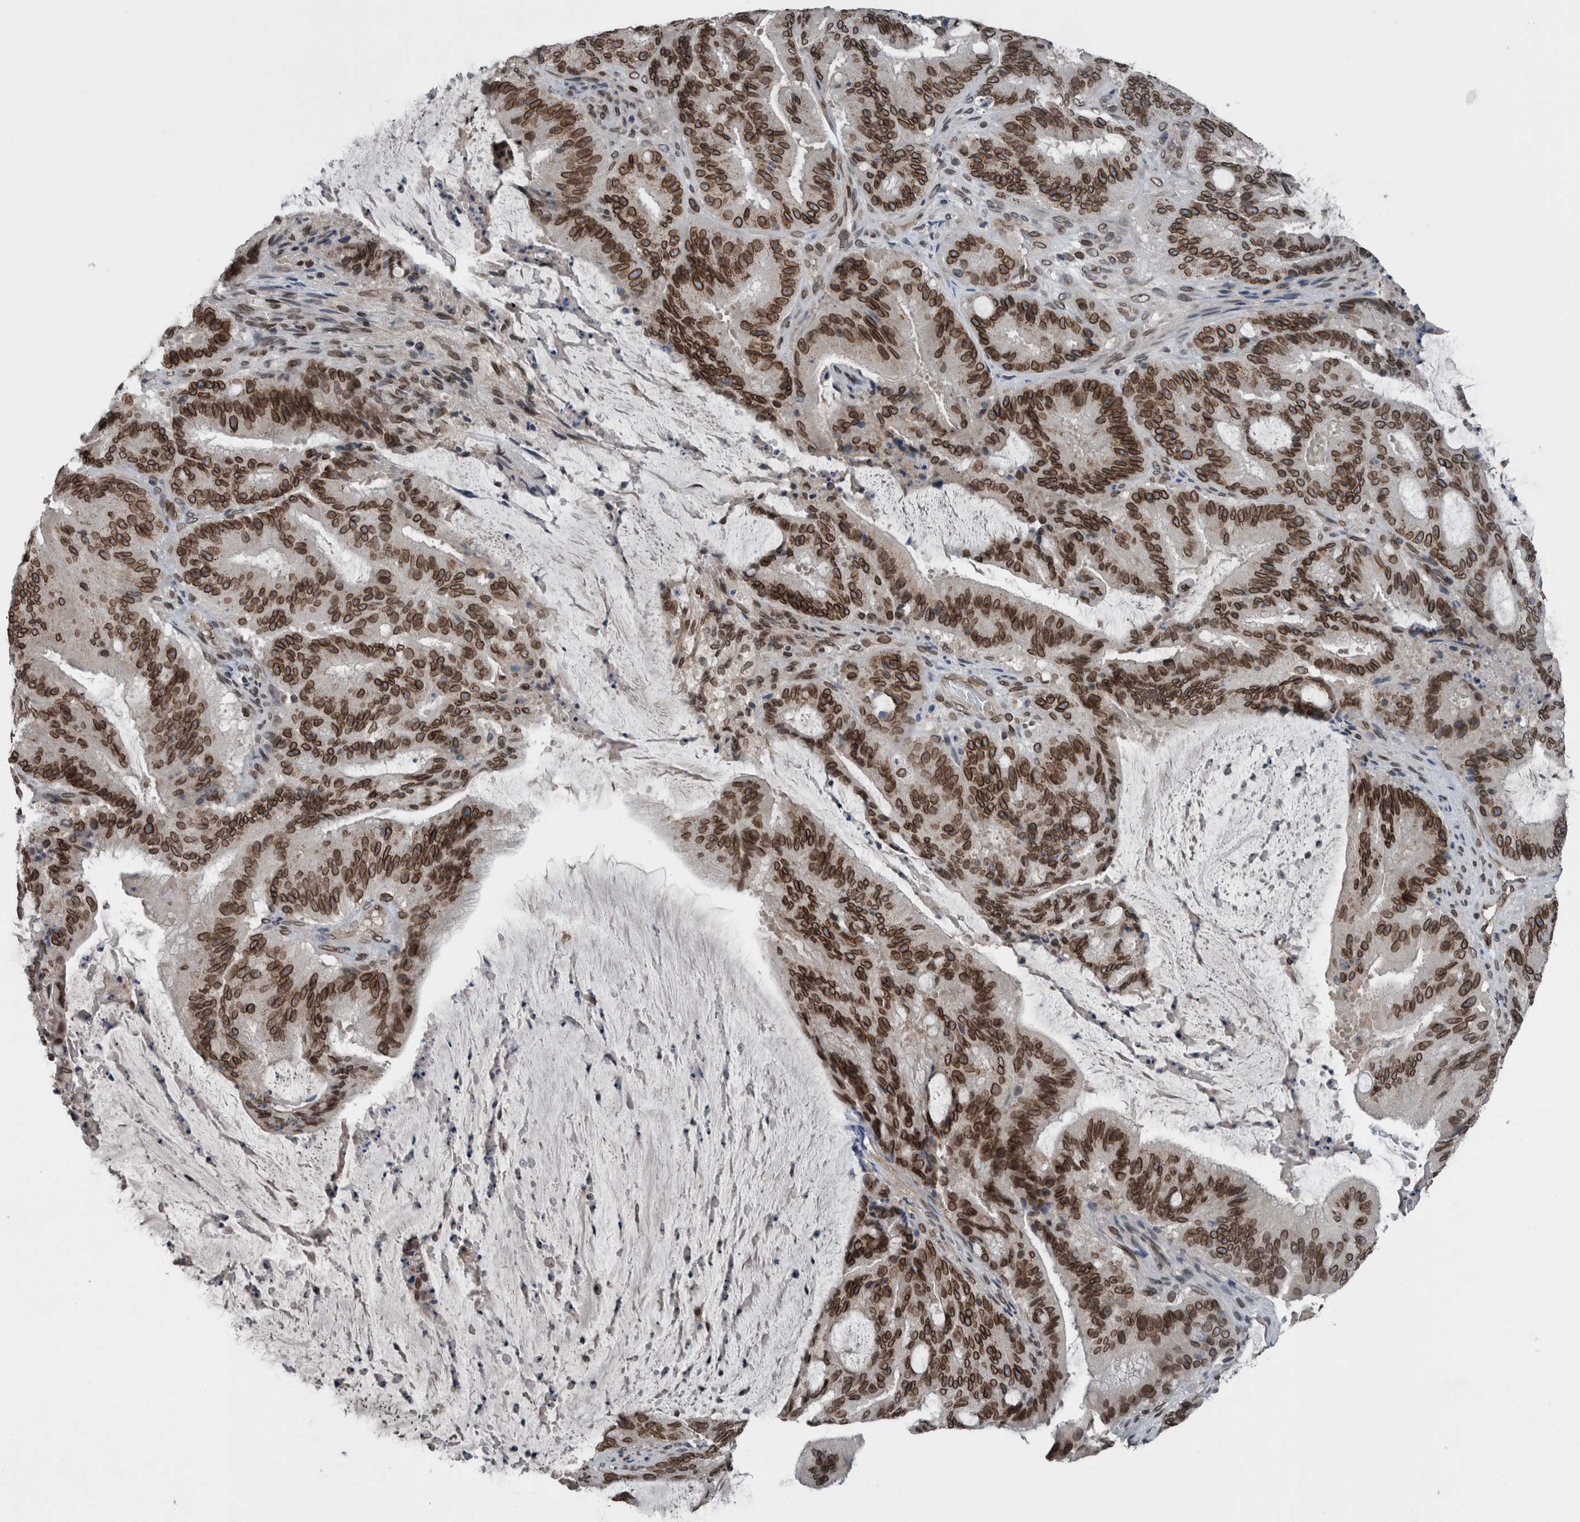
{"staining": {"intensity": "strong", "quantity": ">75%", "location": "cytoplasmic/membranous,nuclear"}, "tissue": "liver cancer", "cell_type": "Tumor cells", "image_type": "cancer", "snomed": [{"axis": "morphology", "description": "Normal tissue, NOS"}, {"axis": "morphology", "description": "Cholangiocarcinoma"}, {"axis": "topography", "description": "Liver"}, {"axis": "topography", "description": "Peripheral nerve tissue"}], "caption": "Tumor cells display high levels of strong cytoplasmic/membranous and nuclear positivity in about >75% of cells in human liver cancer.", "gene": "RANBP2", "patient": {"sex": "female", "age": 73}}